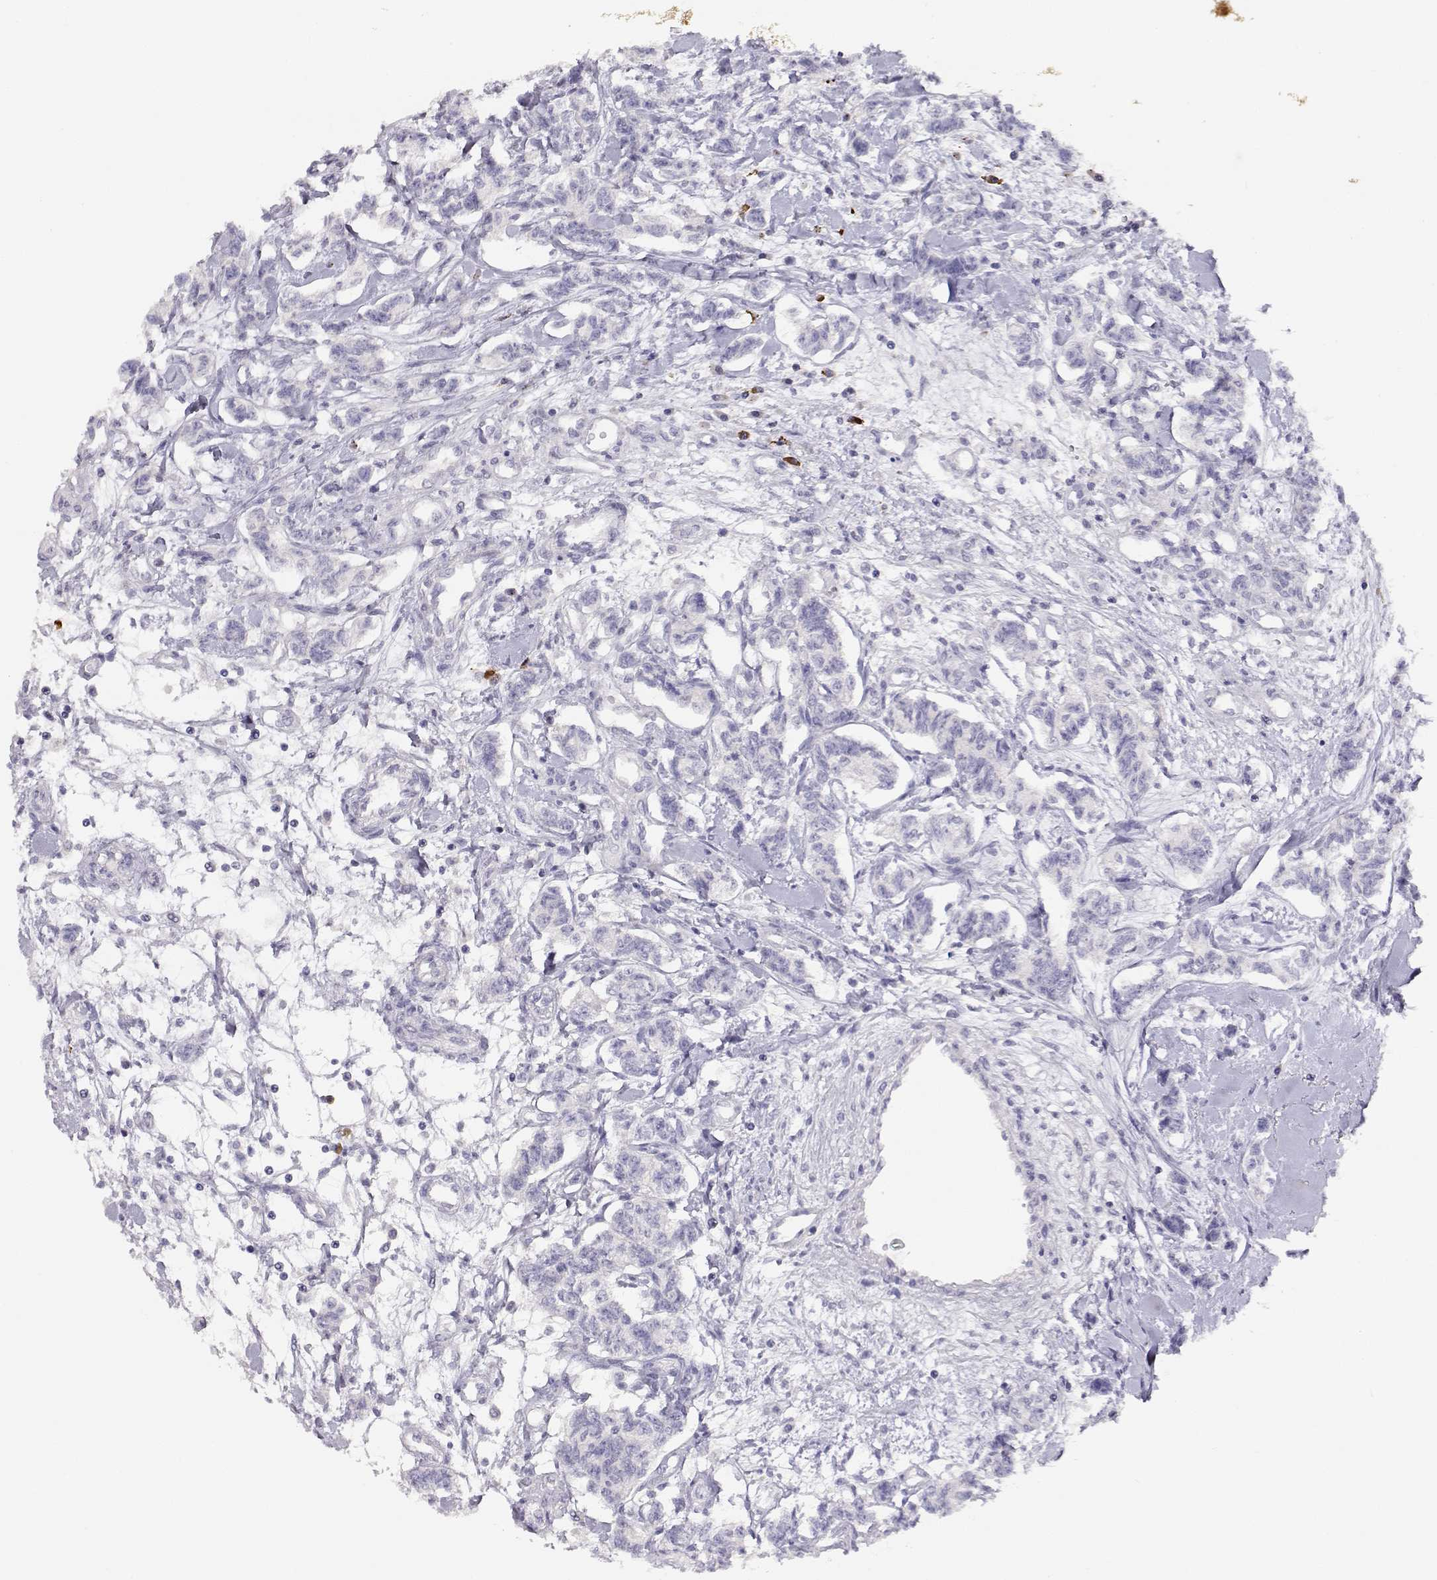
{"staining": {"intensity": "negative", "quantity": "none", "location": "none"}, "tissue": "carcinoid", "cell_type": "Tumor cells", "image_type": "cancer", "snomed": [{"axis": "morphology", "description": "Carcinoid, malignant, NOS"}, {"axis": "topography", "description": "Kidney"}], "caption": "Tumor cells are negative for protein expression in human malignant carcinoid. (Brightfield microscopy of DAB (3,3'-diaminobenzidine) immunohistochemistry at high magnification).", "gene": "CDHR1", "patient": {"sex": "female", "age": 41}}